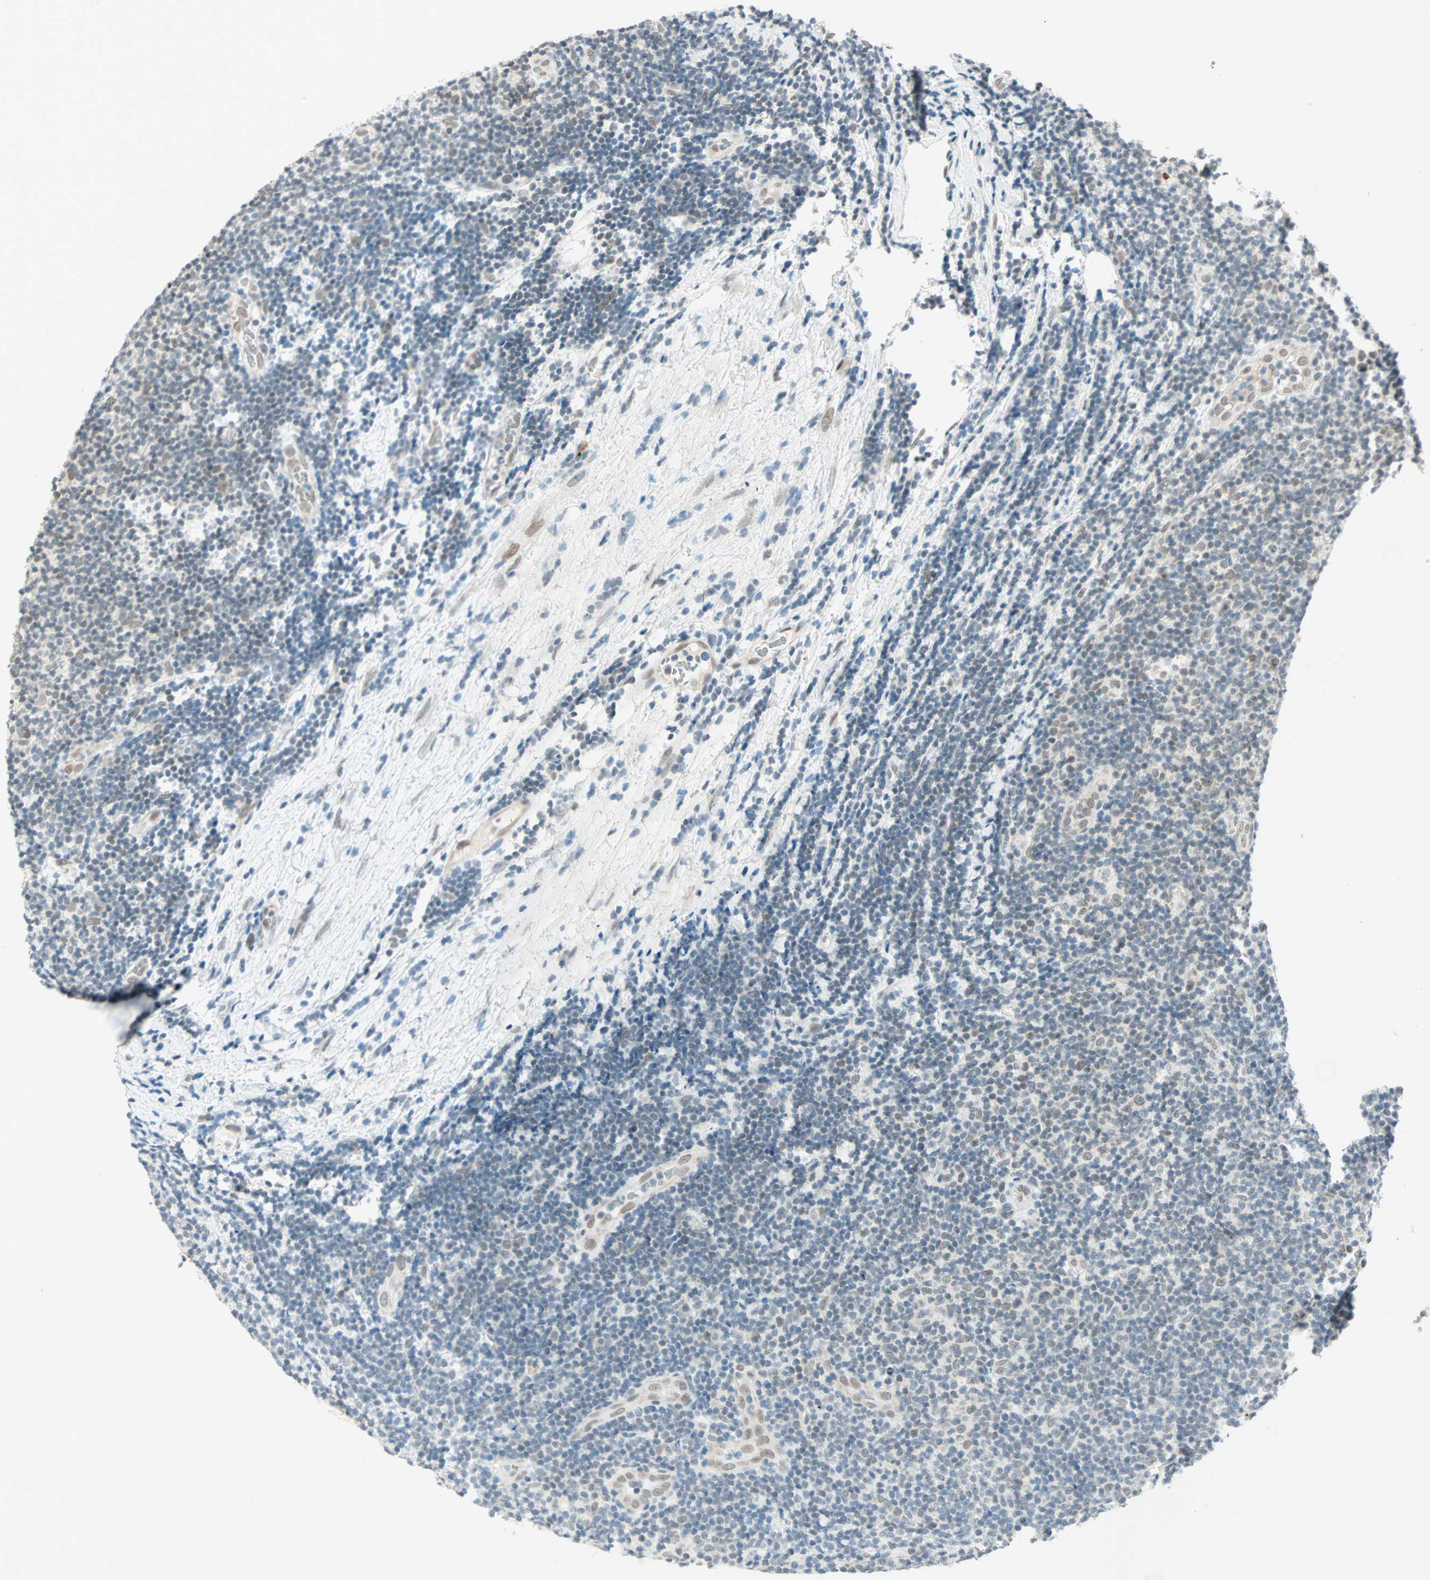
{"staining": {"intensity": "weak", "quantity": "<25%", "location": "nuclear"}, "tissue": "lymphoma", "cell_type": "Tumor cells", "image_type": "cancer", "snomed": [{"axis": "morphology", "description": "Malignant lymphoma, non-Hodgkin's type, Low grade"}, {"axis": "topography", "description": "Lymph node"}], "caption": "Protein analysis of low-grade malignant lymphoma, non-Hodgkin's type demonstrates no significant expression in tumor cells.", "gene": "BCAN", "patient": {"sex": "male", "age": 83}}